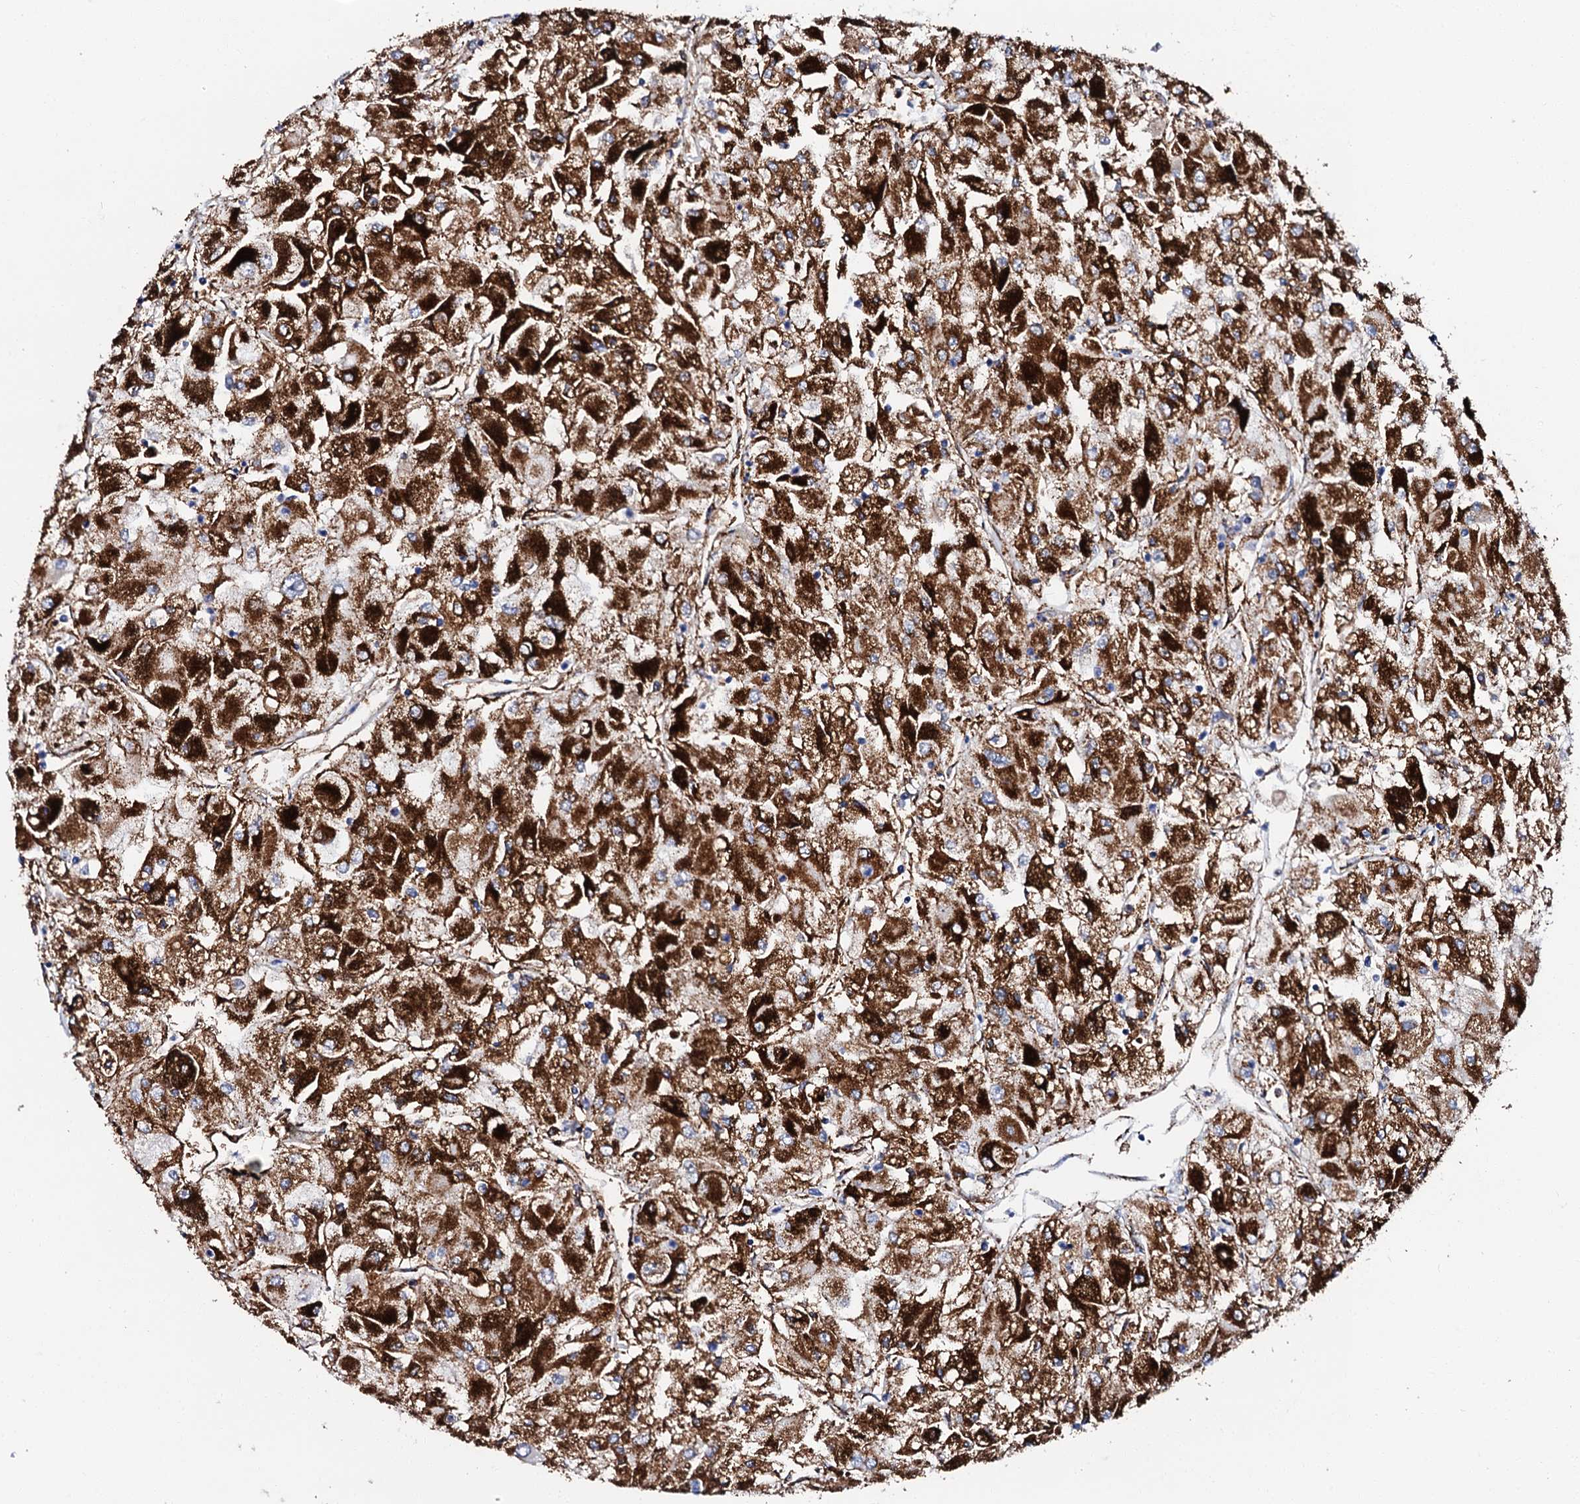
{"staining": {"intensity": "strong", "quantity": ">75%", "location": "cytoplasmic/membranous"}, "tissue": "renal cancer", "cell_type": "Tumor cells", "image_type": "cancer", "snomed": [{"axis": "morphology", "description": "Adenocarcinoma, NOS"}, {"axis": "topography", "description": "Kidney"}], "caption": "IHC (DAB) staining of renal adenocarcinoma shows strong cytoplasmic/membranous protein expression in about >75% of tumor cells.", "gene": "MED13L", "patient": {"sex": "male", "age": 80}}